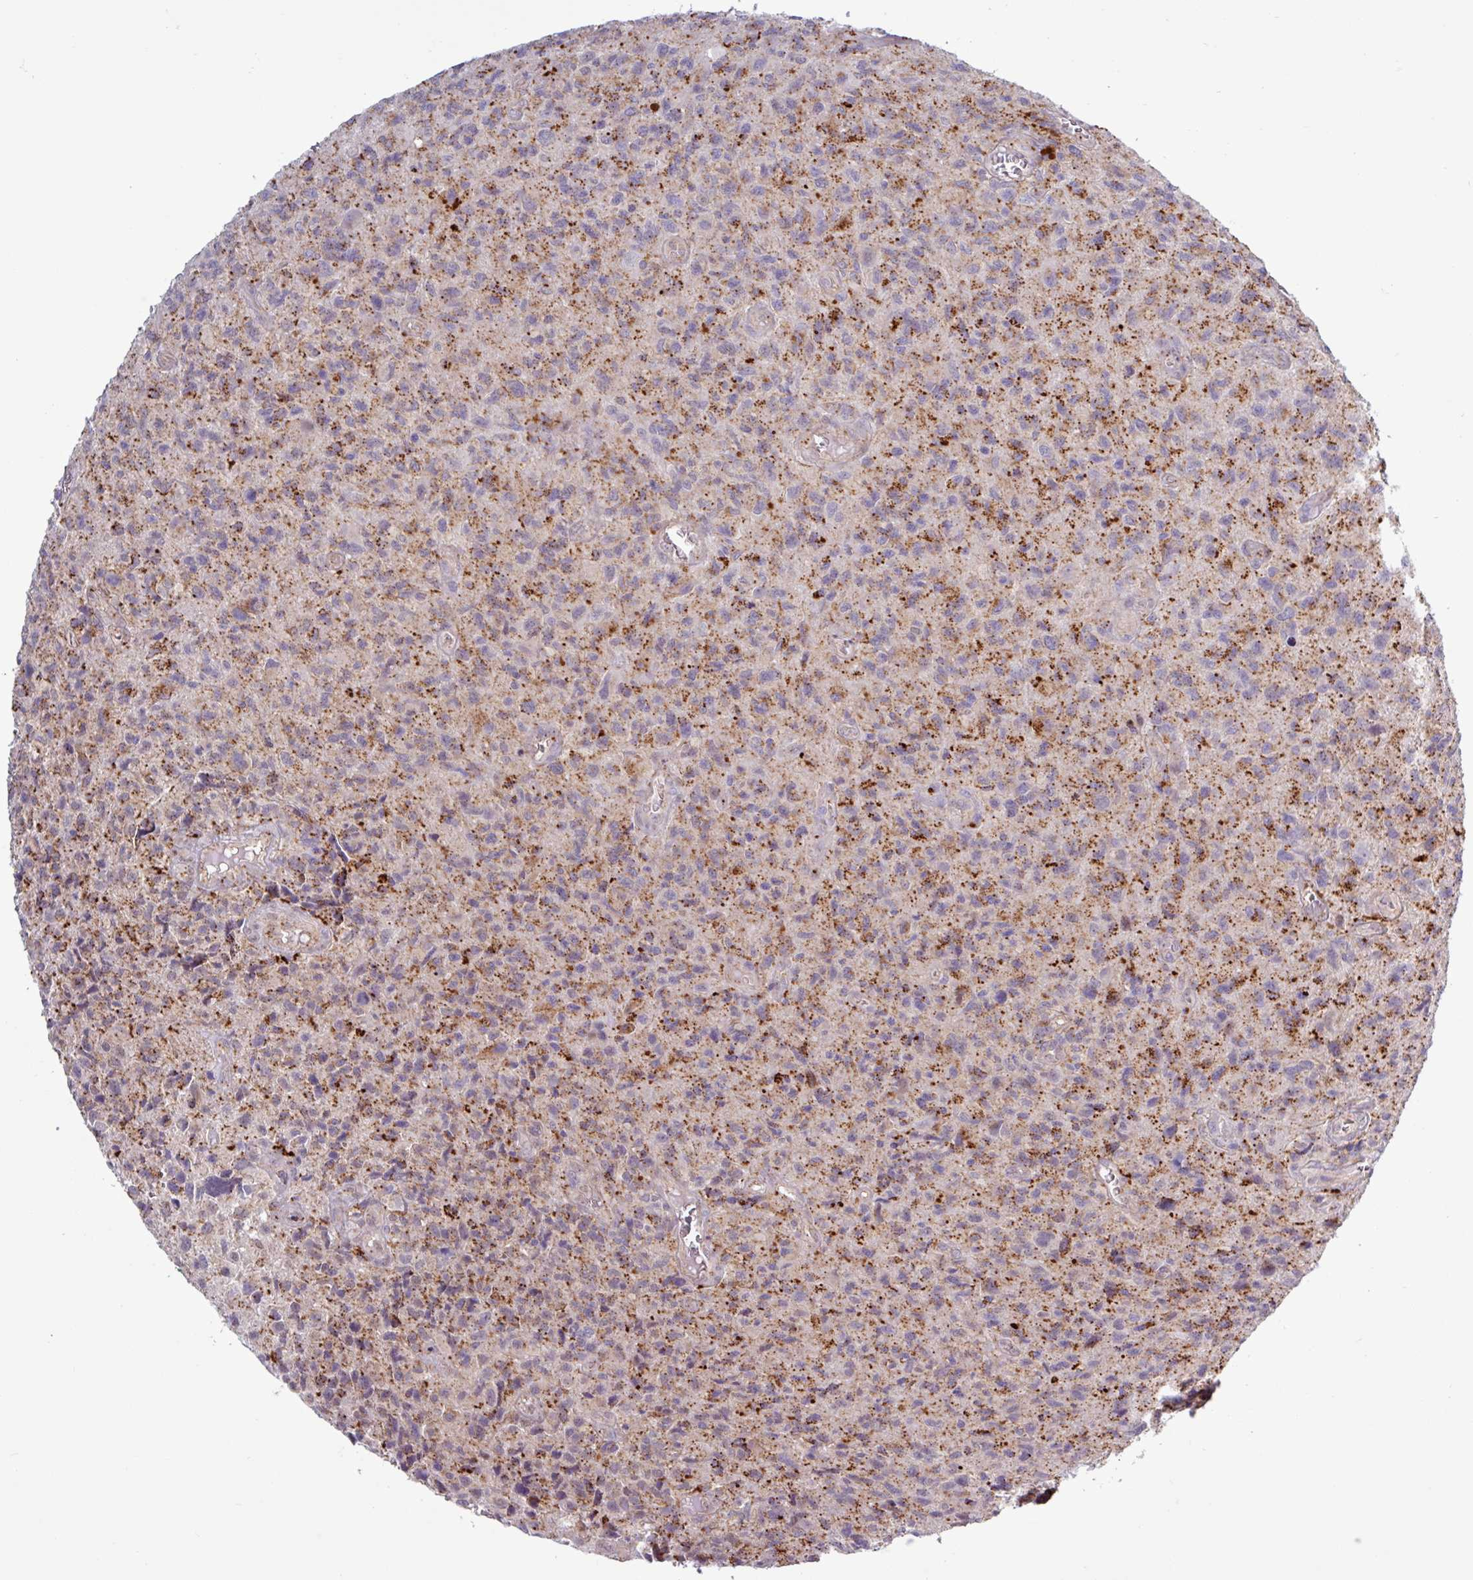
{"staining": {"intensity": "moderate", "quantity": "25%-75%", "location": "cytoplasmic/membranous"}, "tissue": "glioma", "cell_type": "Tumor cells", "image_type": "cancer", "snomed": [{"axis": "morphology", "description": "Glioma, malignant, High grade"}, {"axis": "topography", "description": "Brain"}], "caption": "Immunohistochemistry micrograph of human glioma stained for a protein (brown), which displays medium levels of moderate cytoplasmic/membranous positivity in about 25%-75% of tumor cells.", "gene": "AMIGO2", "patient": {"sex": "male", "age": 76}}